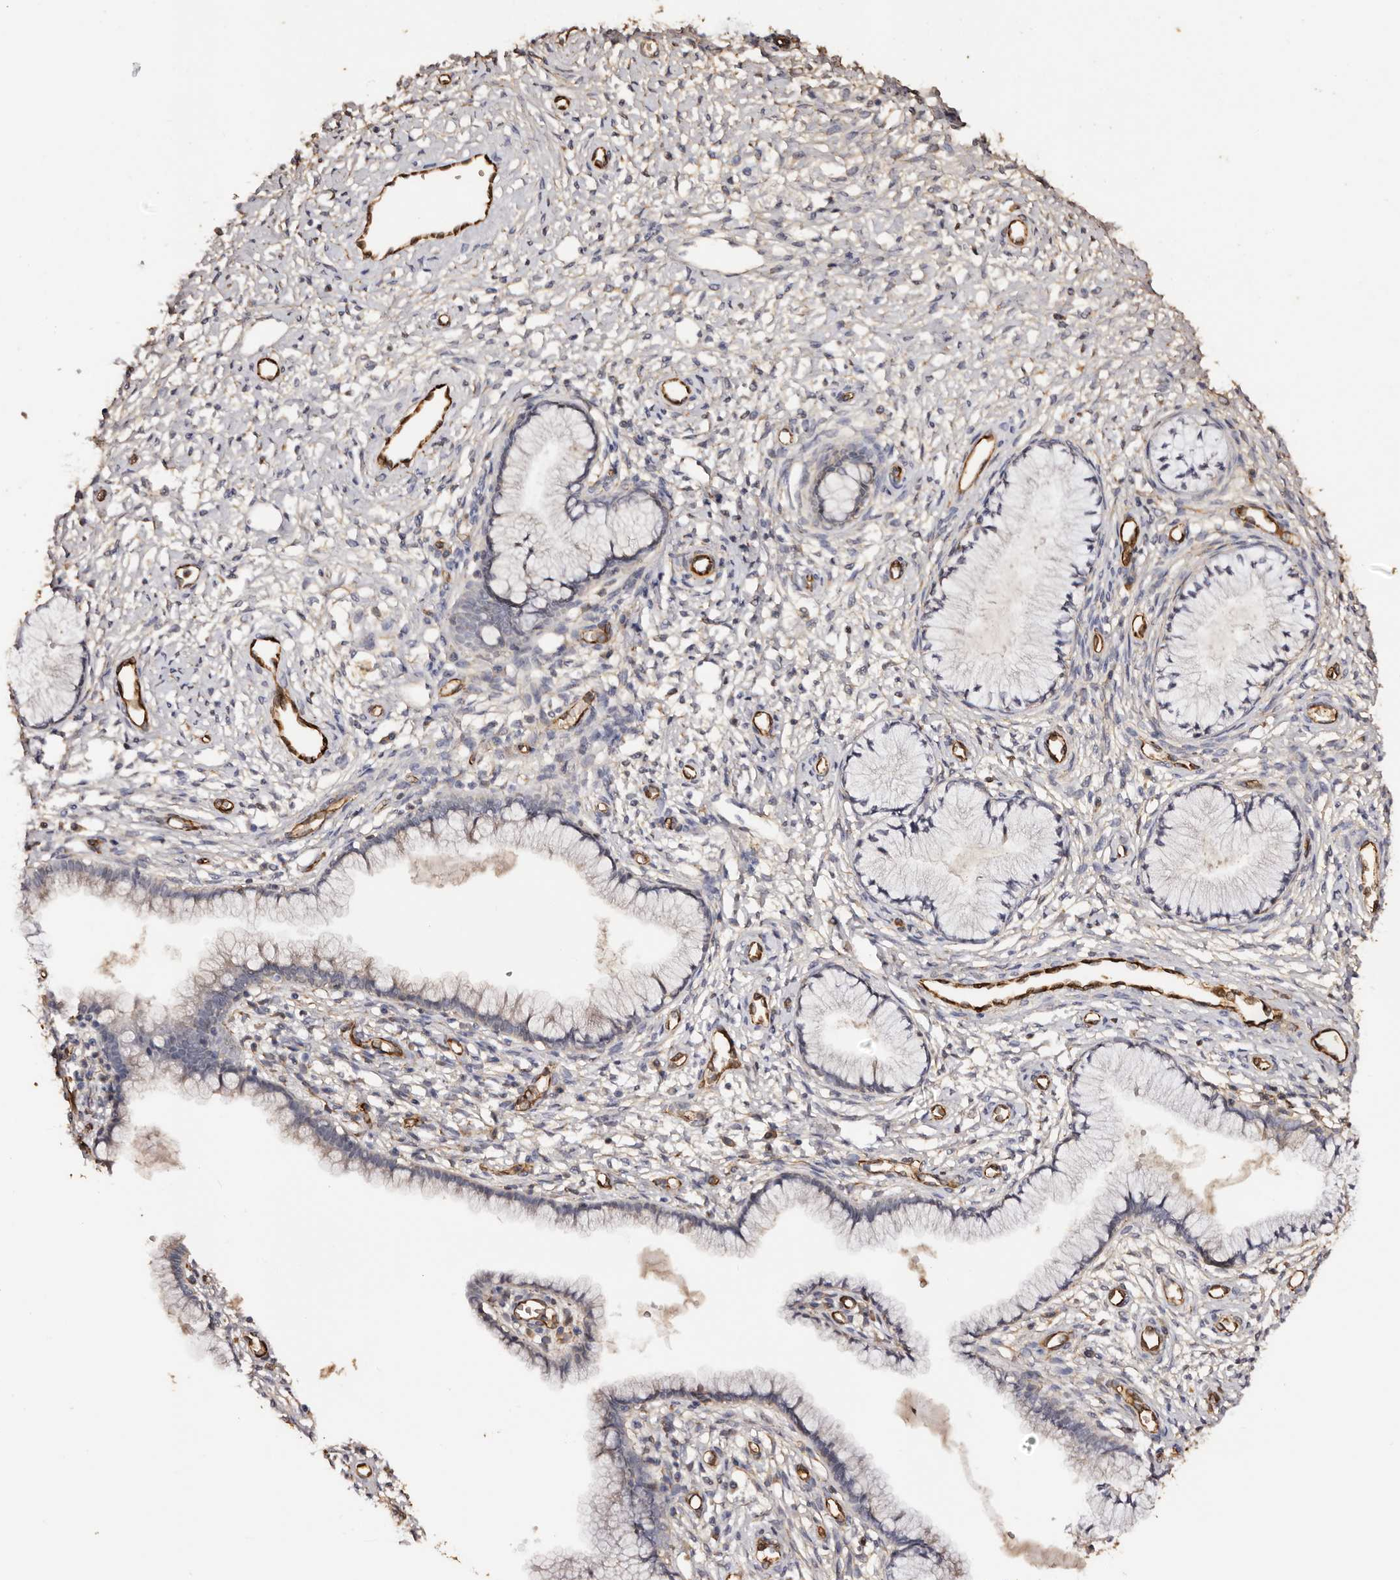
{"staining": {"intensity": "weak", "quantity": "<25%", "location": "cytoplasmic/membranous"}, "tissue": "cervix", "cell_type": "Glandular cells", "image_type": "normal", "snomed": [{"axis": "morphology", "description": "Normal tissue, NOS"}, {"axis": "topography", "description": "Cervix"}], "caption": "This is an IHC micrograph of normal human cervix. There is no positivity in glandular cells.", "gene": "ZNF557", "patient": {"sex": "female", "age": 36}}